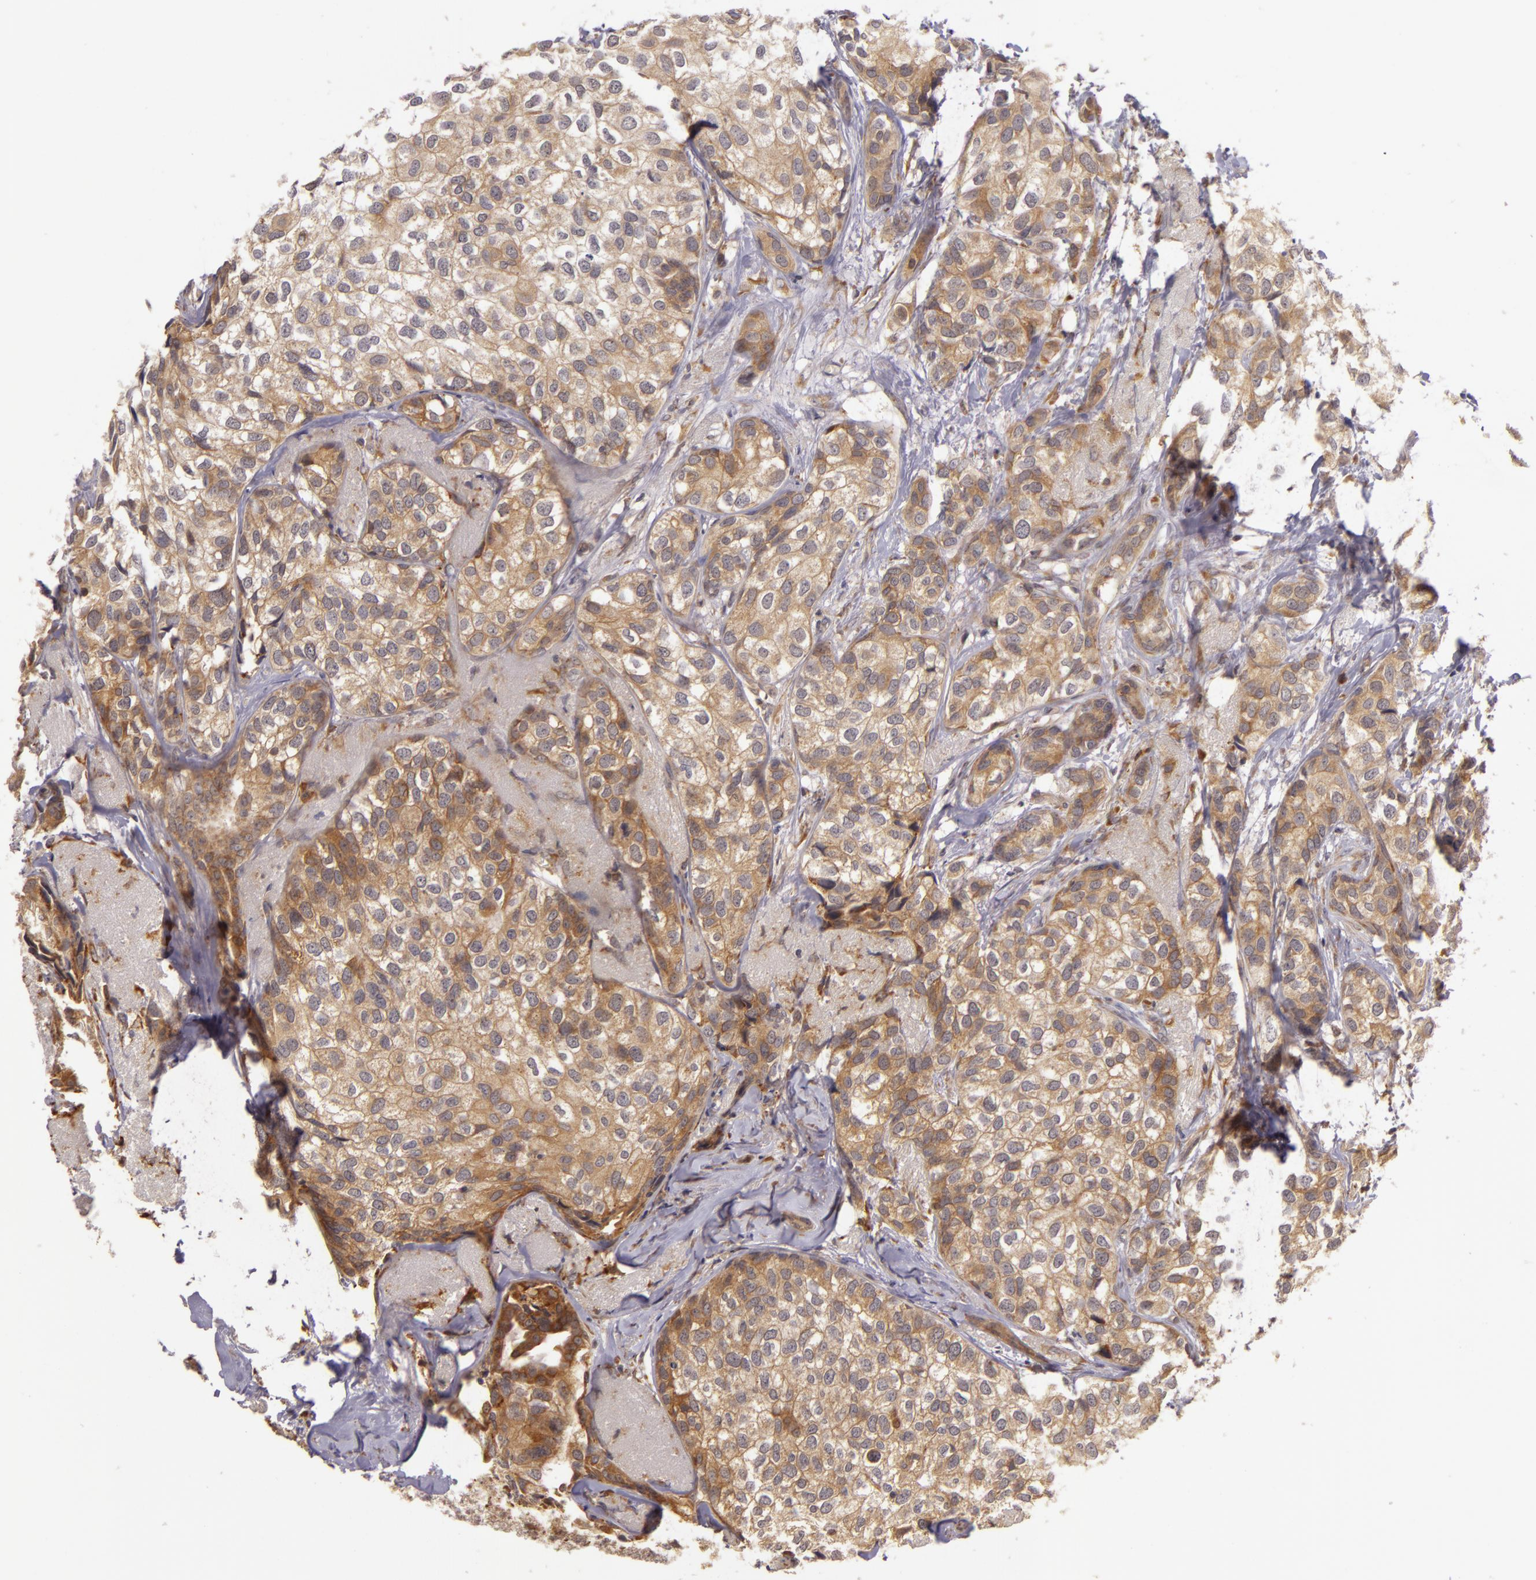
{"staining": {"intensity": "moderate", "quantity": ">75%", "location": "cytoplasmic/membranous"}, "tissue": "breast cancer", "cell_type": "Tumor cells", "image_type": "cancer", "snomed": [{"axis": "morphology", "description": "Duct carcinoma"}, {"axis": "topography", "description": "Breast"}], "caption": "IHC micrograph of human breast cancer stained for a protein (brown), which exhibits medium levels of moderate cytoplasmic/membranous positivity in approximately >75% of tumor cells.", "gene": "PPP1R3F", "patient": {"sex": "female", "age": 68}}